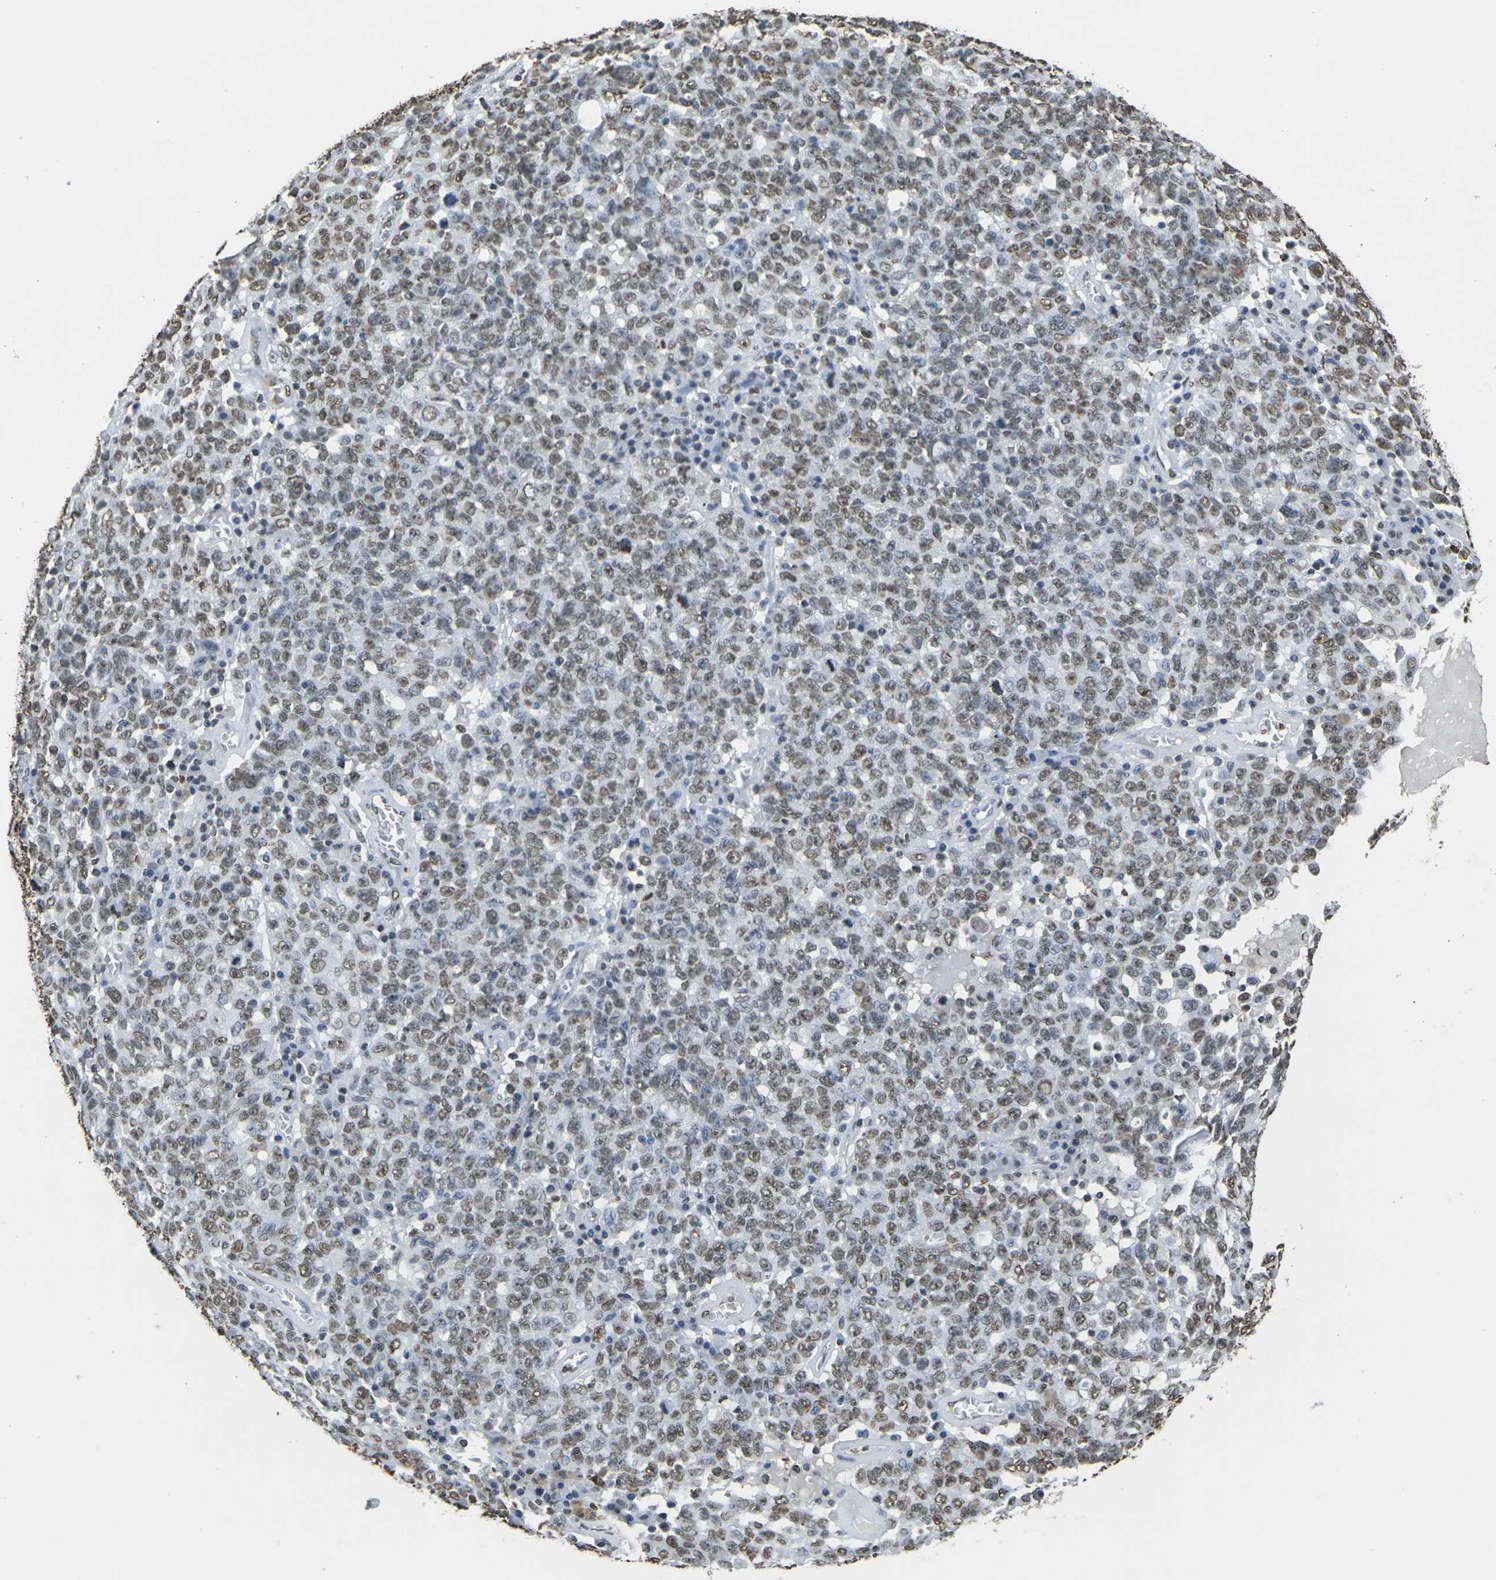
{"staining": {"intensity": "moderate", "quantity": ">75%", "location": "nuclear"}, "tissue": "ovarian cancer", "cell_type": "Tumor cells", "image_type": "cancer", "snomed": [{"axis": "morphology", "description": "Carcinoma, endometroid"}, {"axis": "topography", "description": "Ovary"}], "caption": "Ovarian cancer (endometroid carcinoma) stained with a protein marker shows moderate staining in tumor cells.", "gene": "DRAXIN", "patient": {"sex": "female", "age": 62}}